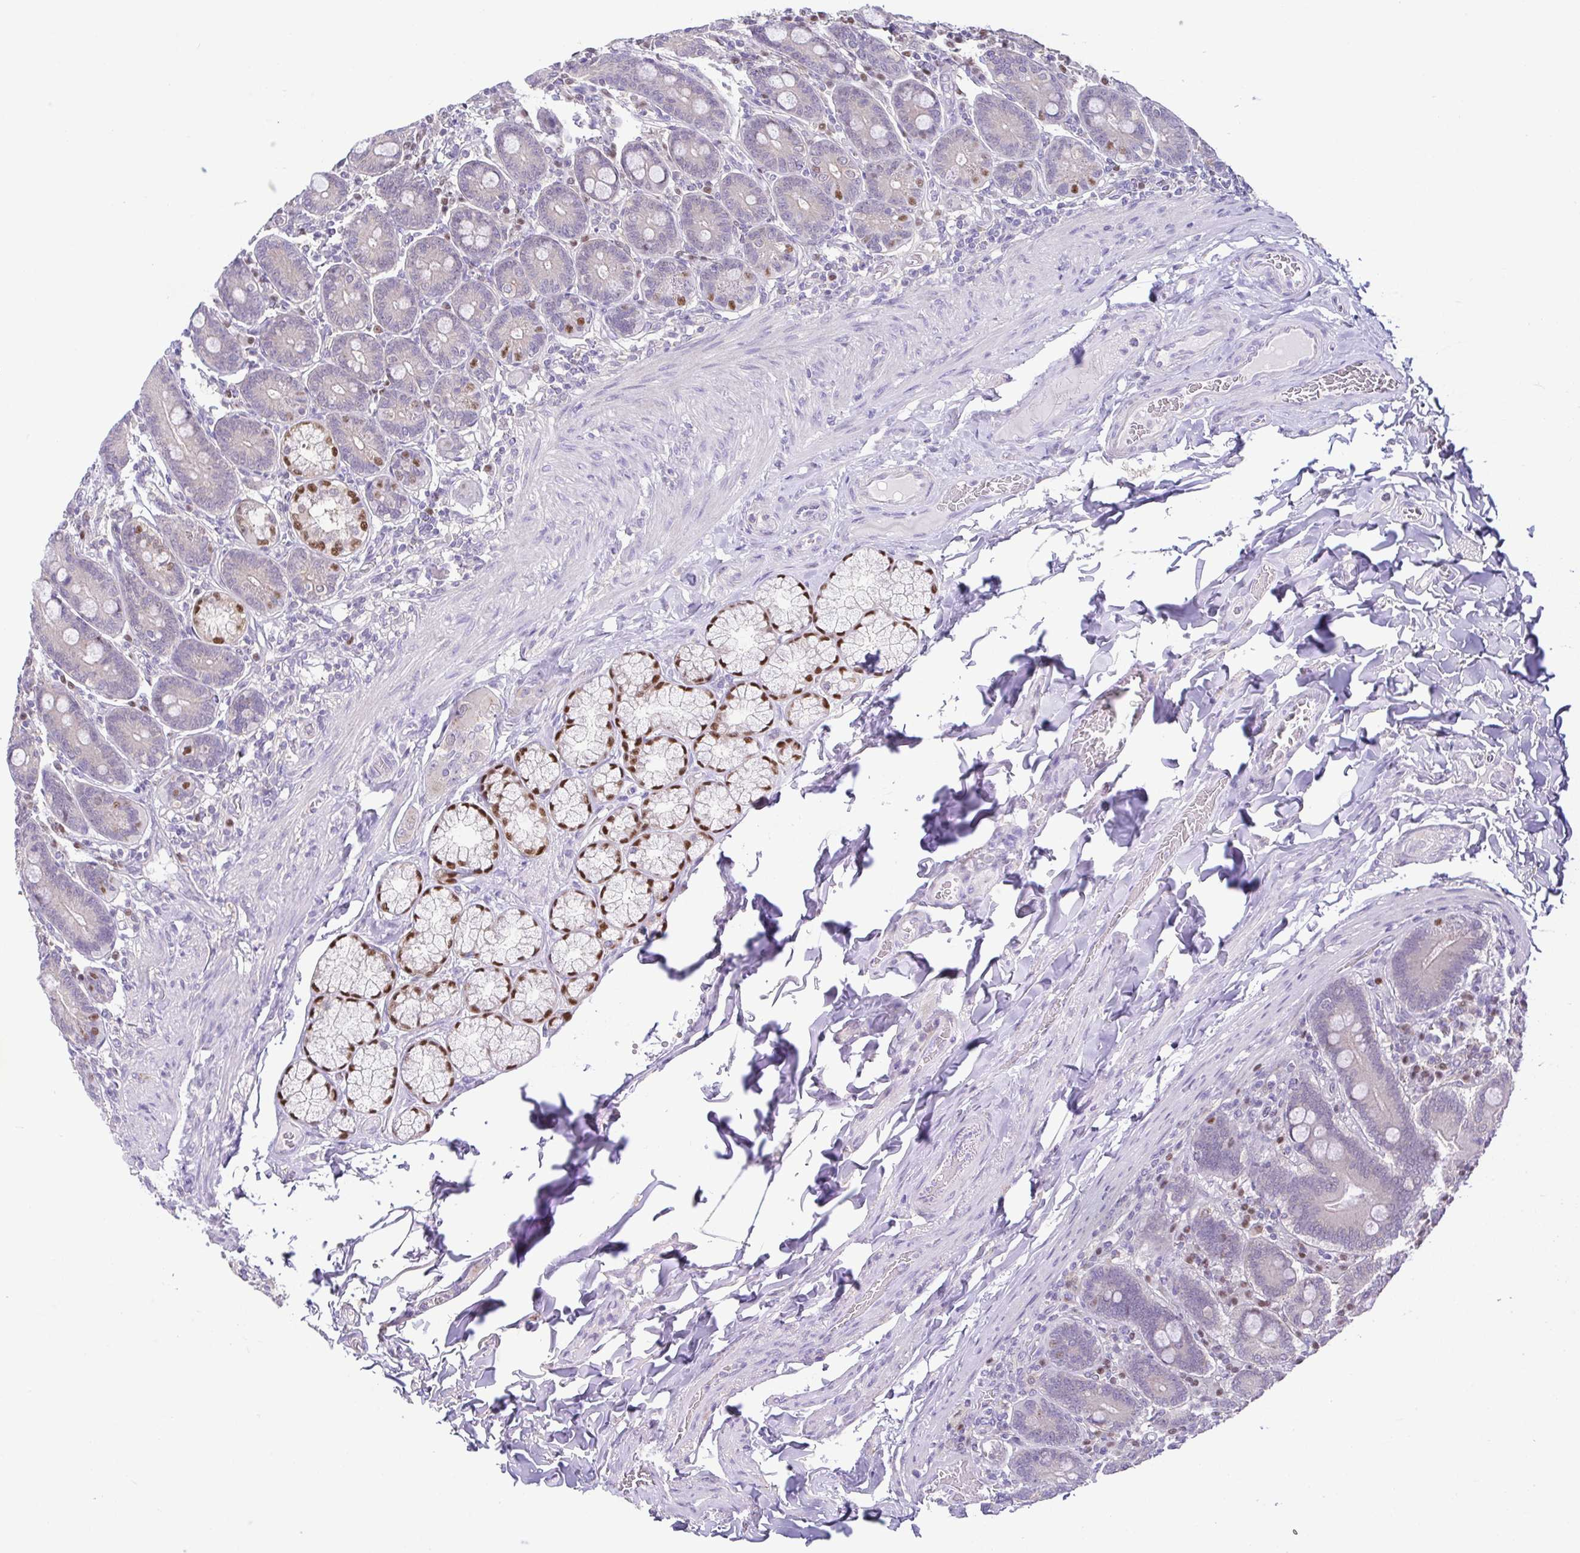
{"staining": {"intensity": "strong", "quantity": "<25%", "location": "nuclear"}, "tissue": "duodenum", "cell_type": "Glandular cells", "image_type": "normal", "snomed": [{"axis": "morphology", "description": "Normal tissue, NOS"}, {"axis": "topography", "description": "Duodenum"}], "caption": "Immunohistochemical staining of benign duodenum reveals <25% levels of strong nuclear protein positivity in approximately <25% of glandular cells. The protein is shown in brown color, while the nuclei are stained blue.", "gene": "UBE2Q1", "patient": {"sex": "female", "age": 62}}